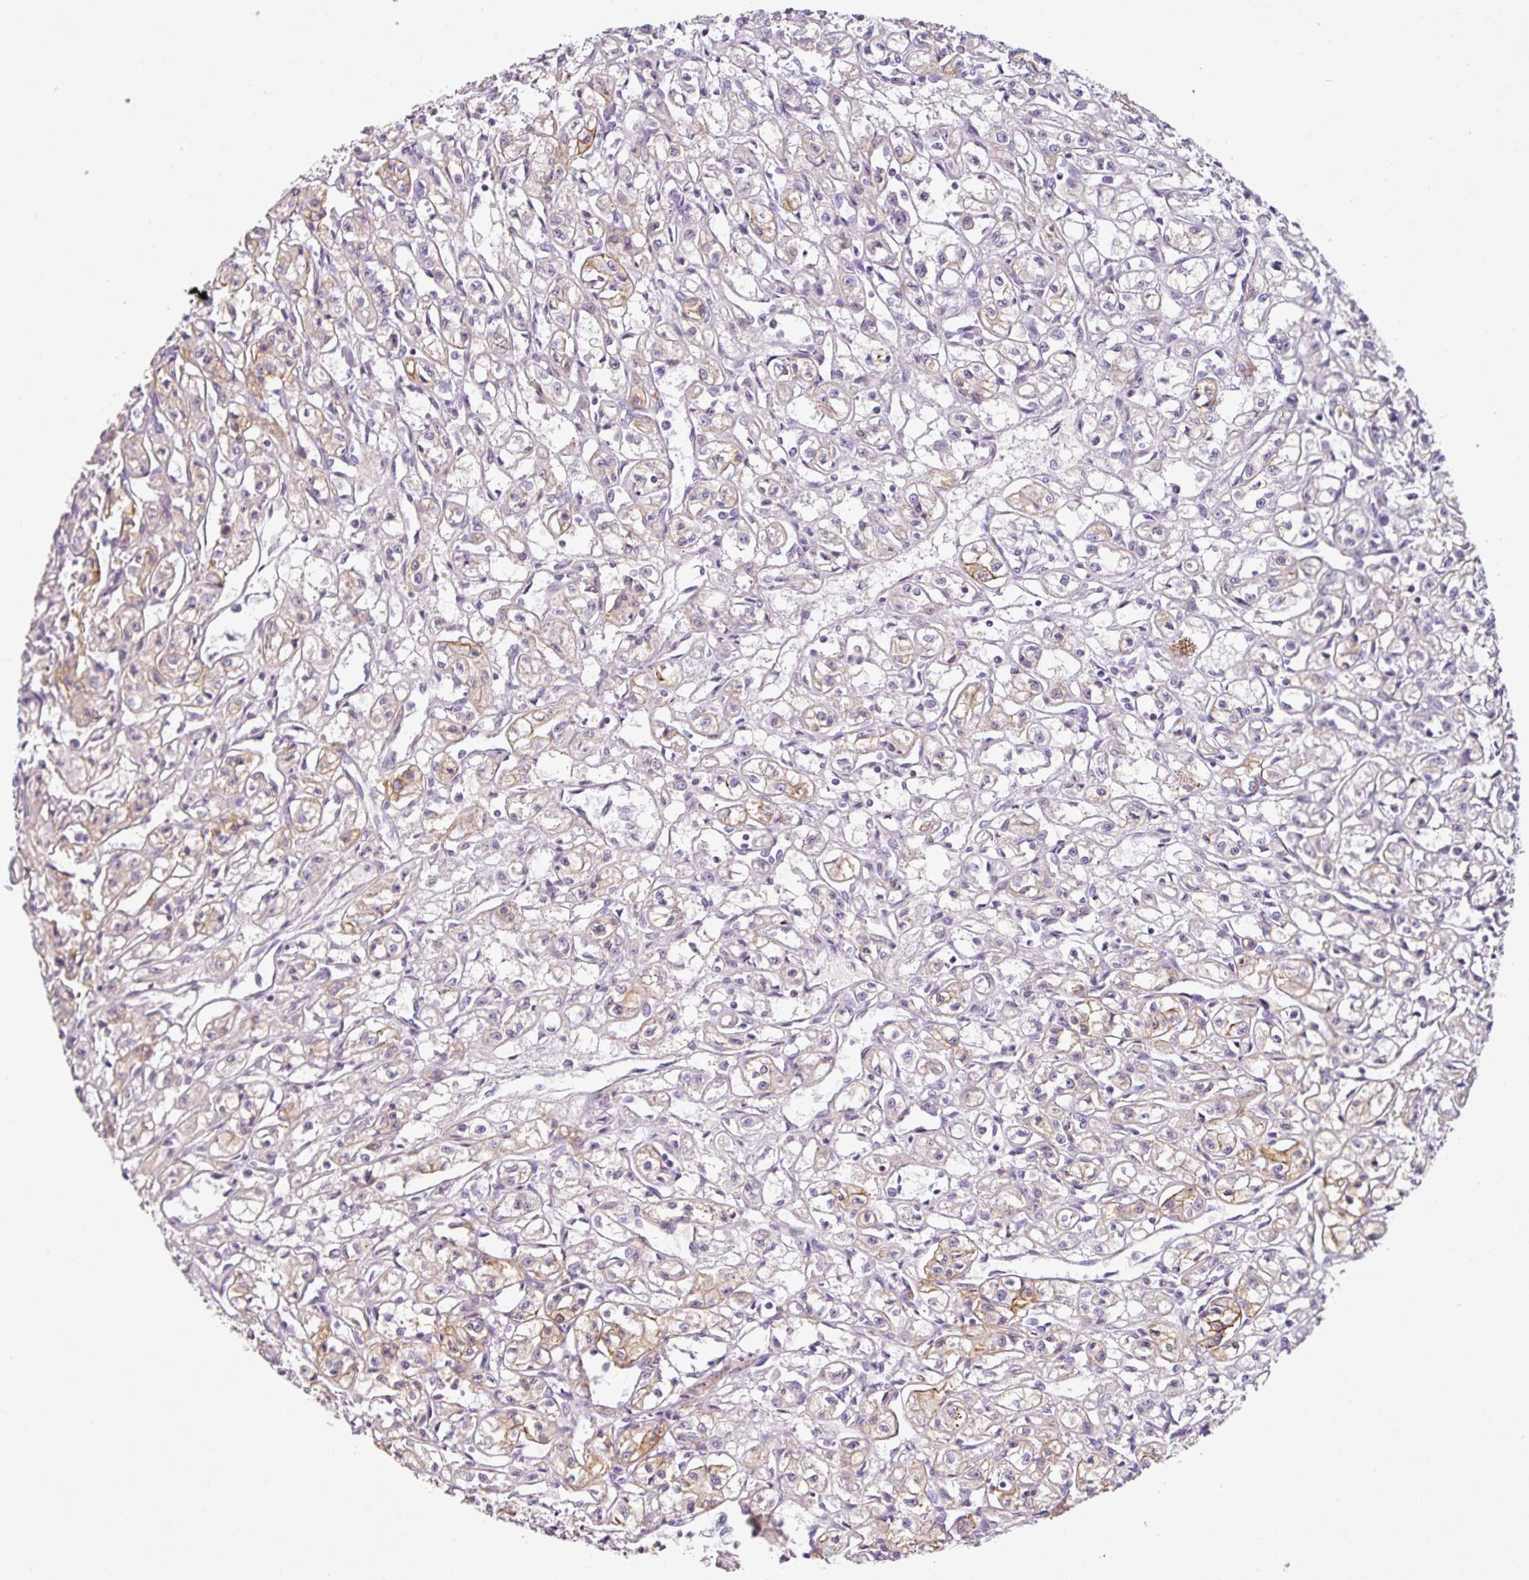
{"staining": {"intensity": "weak", "quantity": "25%-75%", "location": "cytoplasmic/membranous"}, "tissue": "renal cancer", "cell_type": "Tumor cells", "image_type": "cancer", "snomed": [{"axis": "morphology", "description": "Adenocarcinoma, NOS"}, {"axis": "topography", "description": "Kidney"}], "caption": "Human adenocarcinoma (renal) stained with a brown dye exhibits weak cytoplasmic/membranous positive staining in approximately 25%-75% of tumor cells.", "gene": "CDH16", "patient": {"sex": "male", "age": 56}}